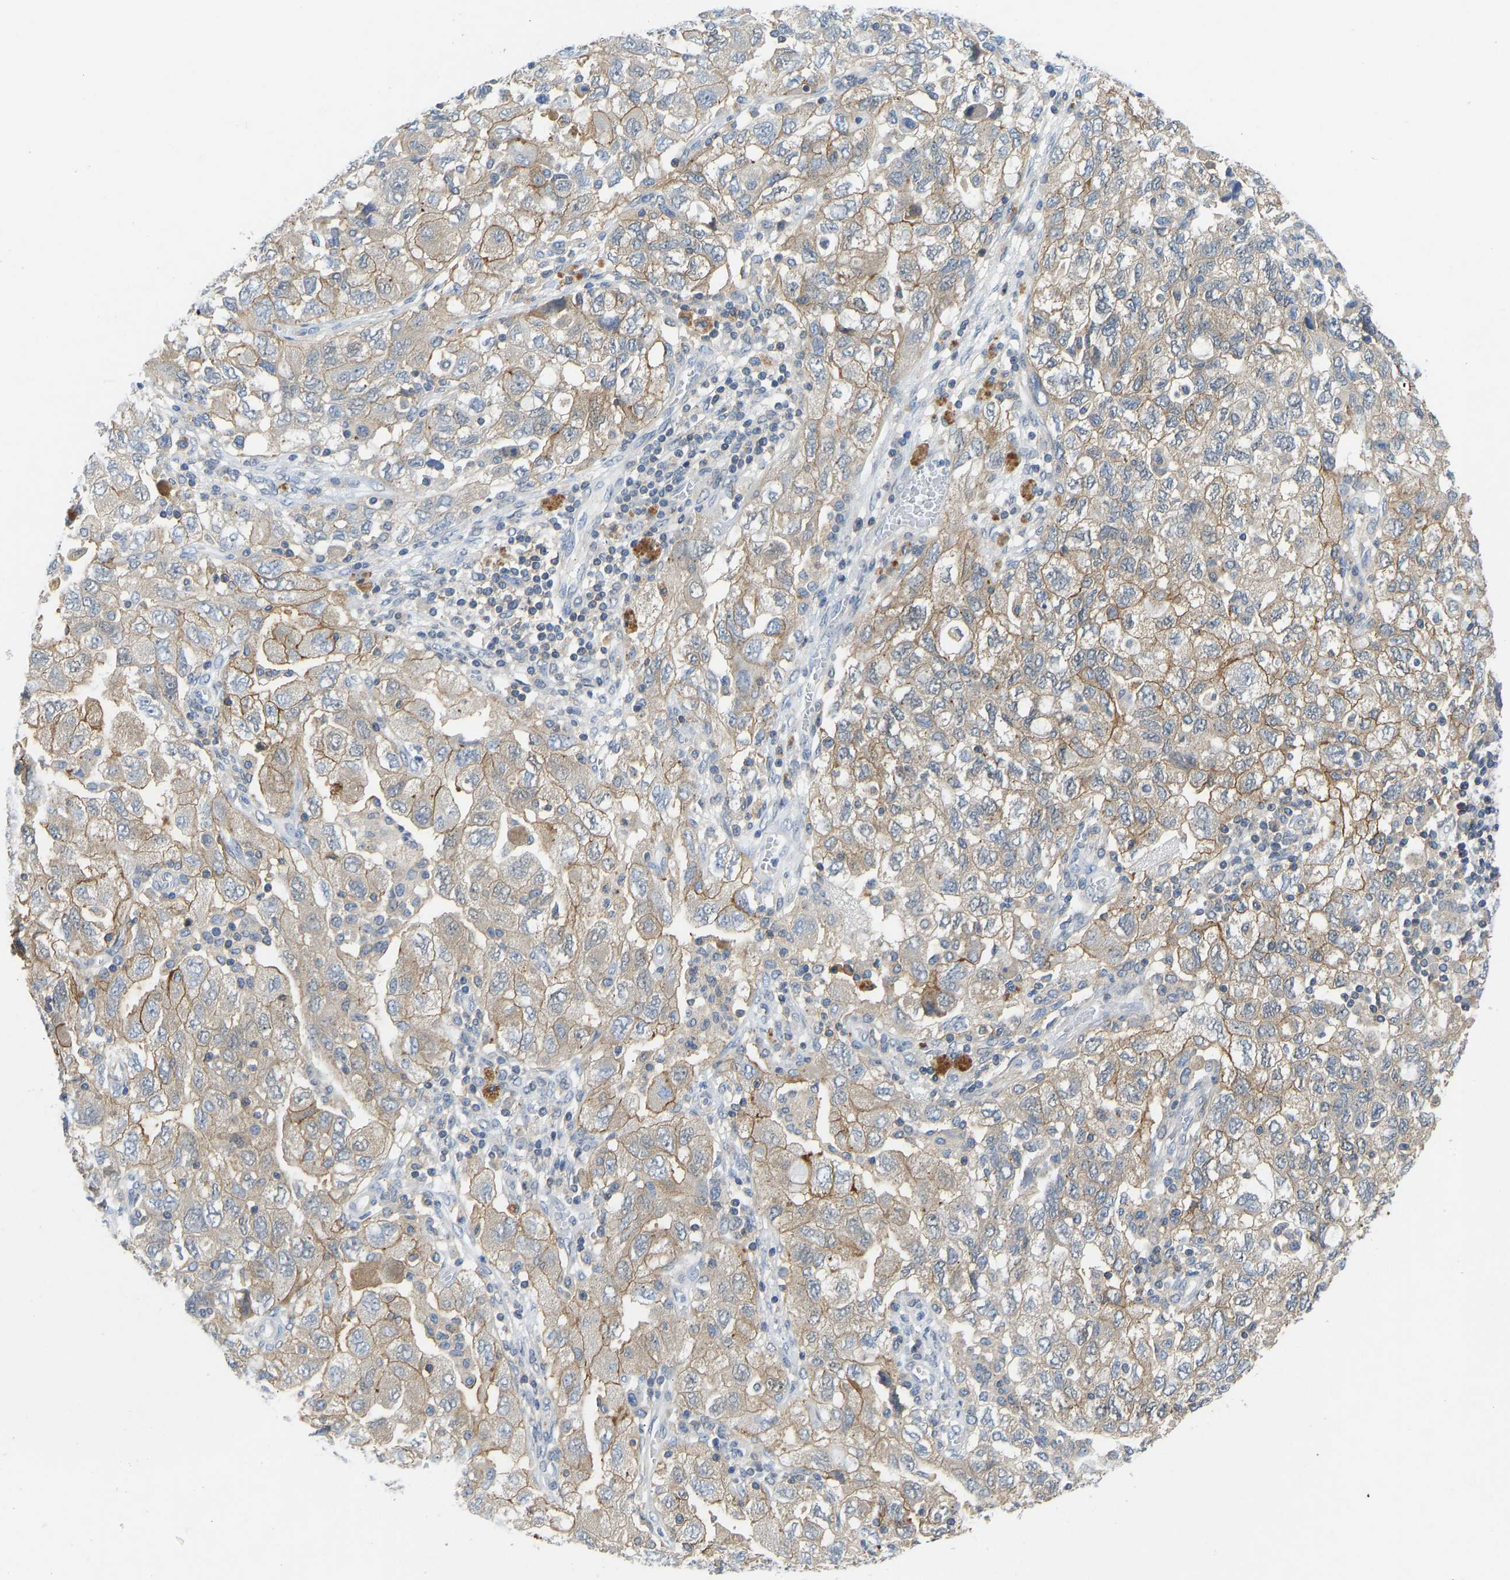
{"staining": {"intensity": "moderate", "quantity": ">75%", "location": "cytoplasmic/membranous"}, "tissue": "ovarian cancer", "cell_type": "Tumor cells", "image_type": "cancer", "snomed": [{"axis": "morphology", "description": "Carcinoma, NOS"}, {"axis": "morphology", "description": "Cystadenocarcinoma, serous, NOS"}, {"axis": "topography", "description": "Ovary"}], "caption": "This histopathology image displays ovarian cancer (carcinoma) stained with immunohistochemistry to label a protein in brown. The cytoplasmic/membranous of tumor cells show moderate positivity for the protein. Nuclei are counter-stained blue.", "gene": "NDRG3", "patient": {"sex": "female", "age": 69}}